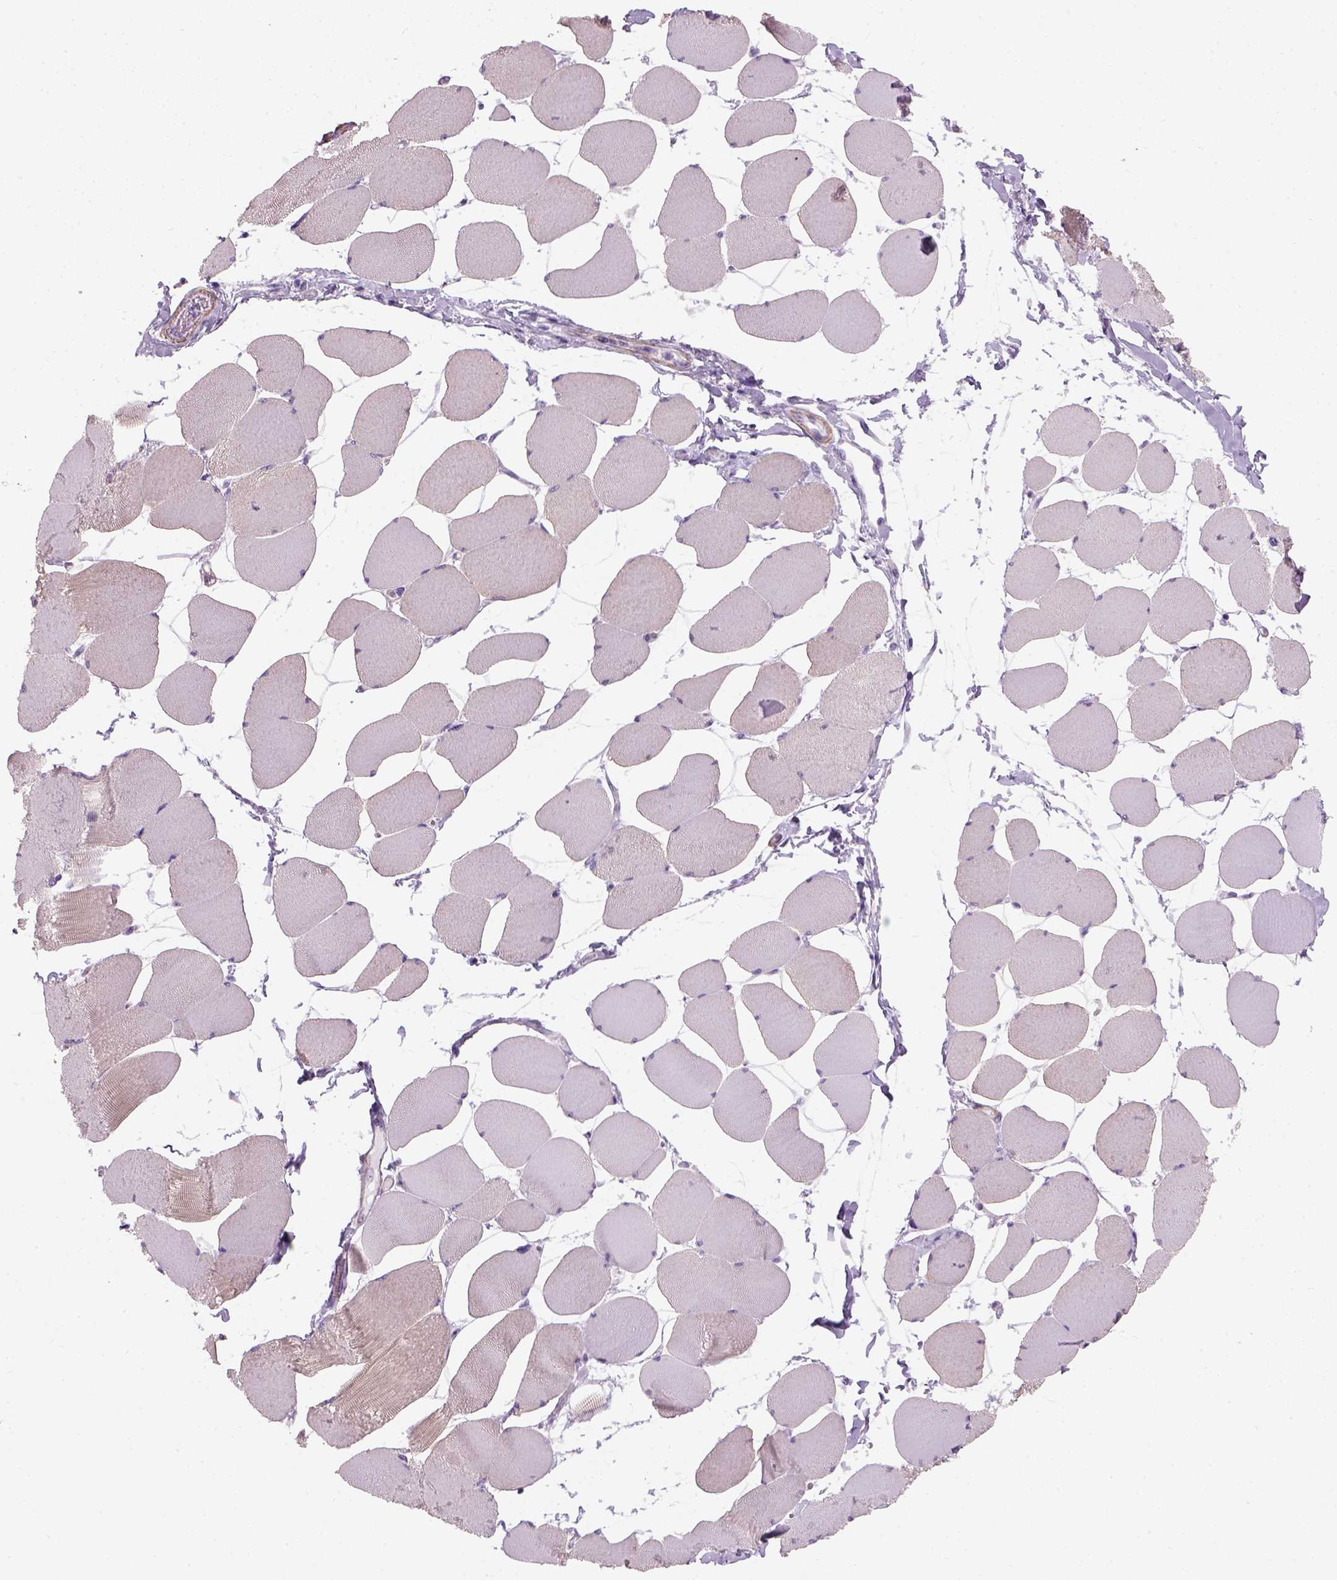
{"staining": {"intensity": "negative", "quantity": "none", "location": "none"}, "tissue": "skeletal muscle", "cell_type": "Myocytes", "image_type": "normal", "snomed": [{"axis": "morphology", "description": "Normal tissue, NOS"}, {"axis": "topography", "description": "Skeletal muscle"}], "caption": "Immunohistochemistry (IHC) image of benign skeletal muscle: human skeletal muscle stained with DAB (3,3'-diaminobenzidine) exhibits no significant protein staining in myocytes.", "gene": "FAM161A", "patient": {"sex": "female", "age": 75}}